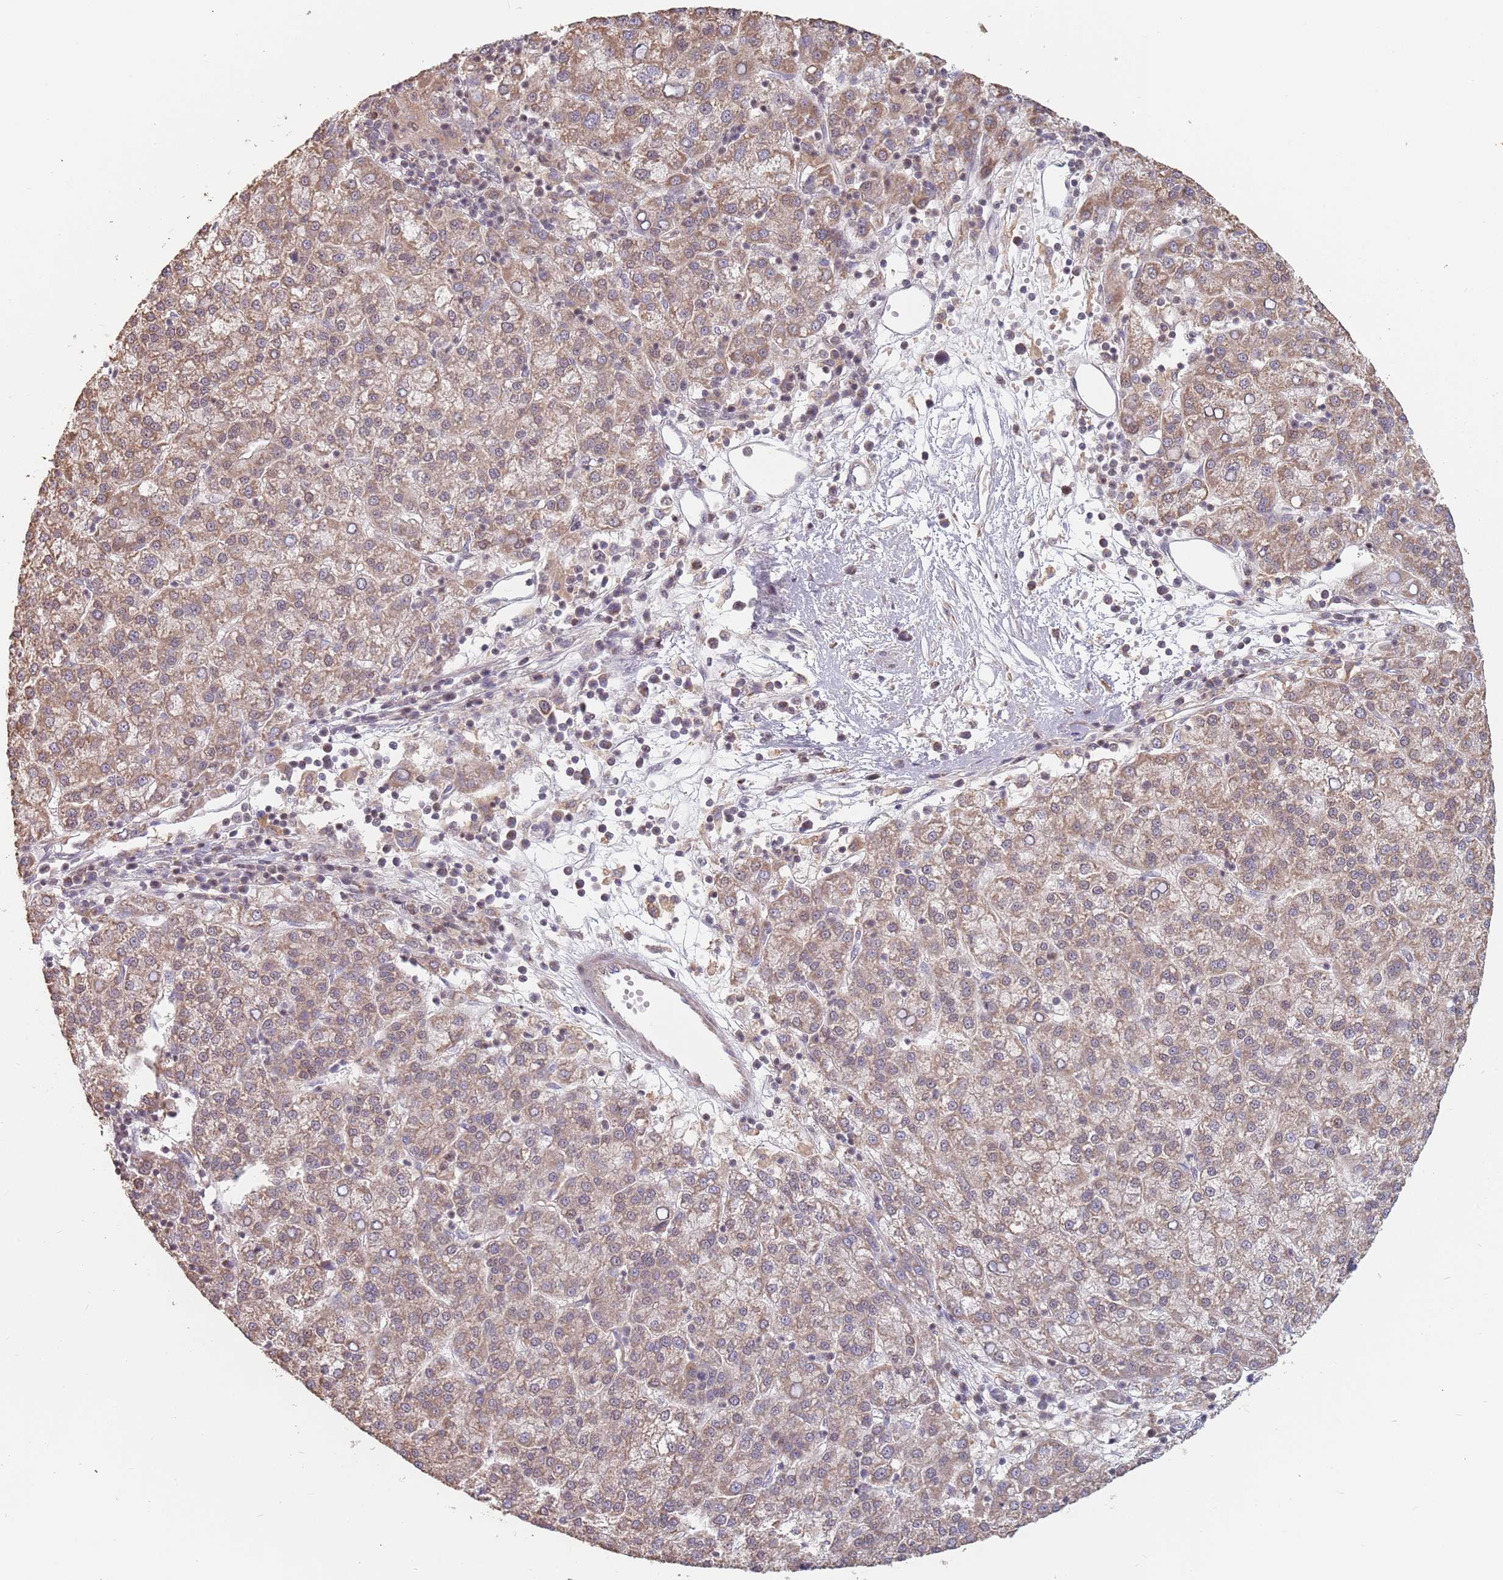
{"staining": {"intensity": "moderate", "quantity": ">75%", "location": "cytoplasmic/membranous"}, "tissue": "liver cancer", "cell_type": "Tumor cells", "image_type": "cancer", "snomed": [{"axis": "morphology", "description": "Carcinoma, Hepatocellular, NOS"}, {"axis": "topography", "description": "Liver"}], "caption": "Liver cancer stained with DAB (3,3'-diaminobenzidine) immunohistochemistry demonstrates medium levels of moderate cytoplasmic/membranous expression in approximately >75% of tumor cells.", "gene": "VPS52", "patient": {"sex": "female", "age": 58}}